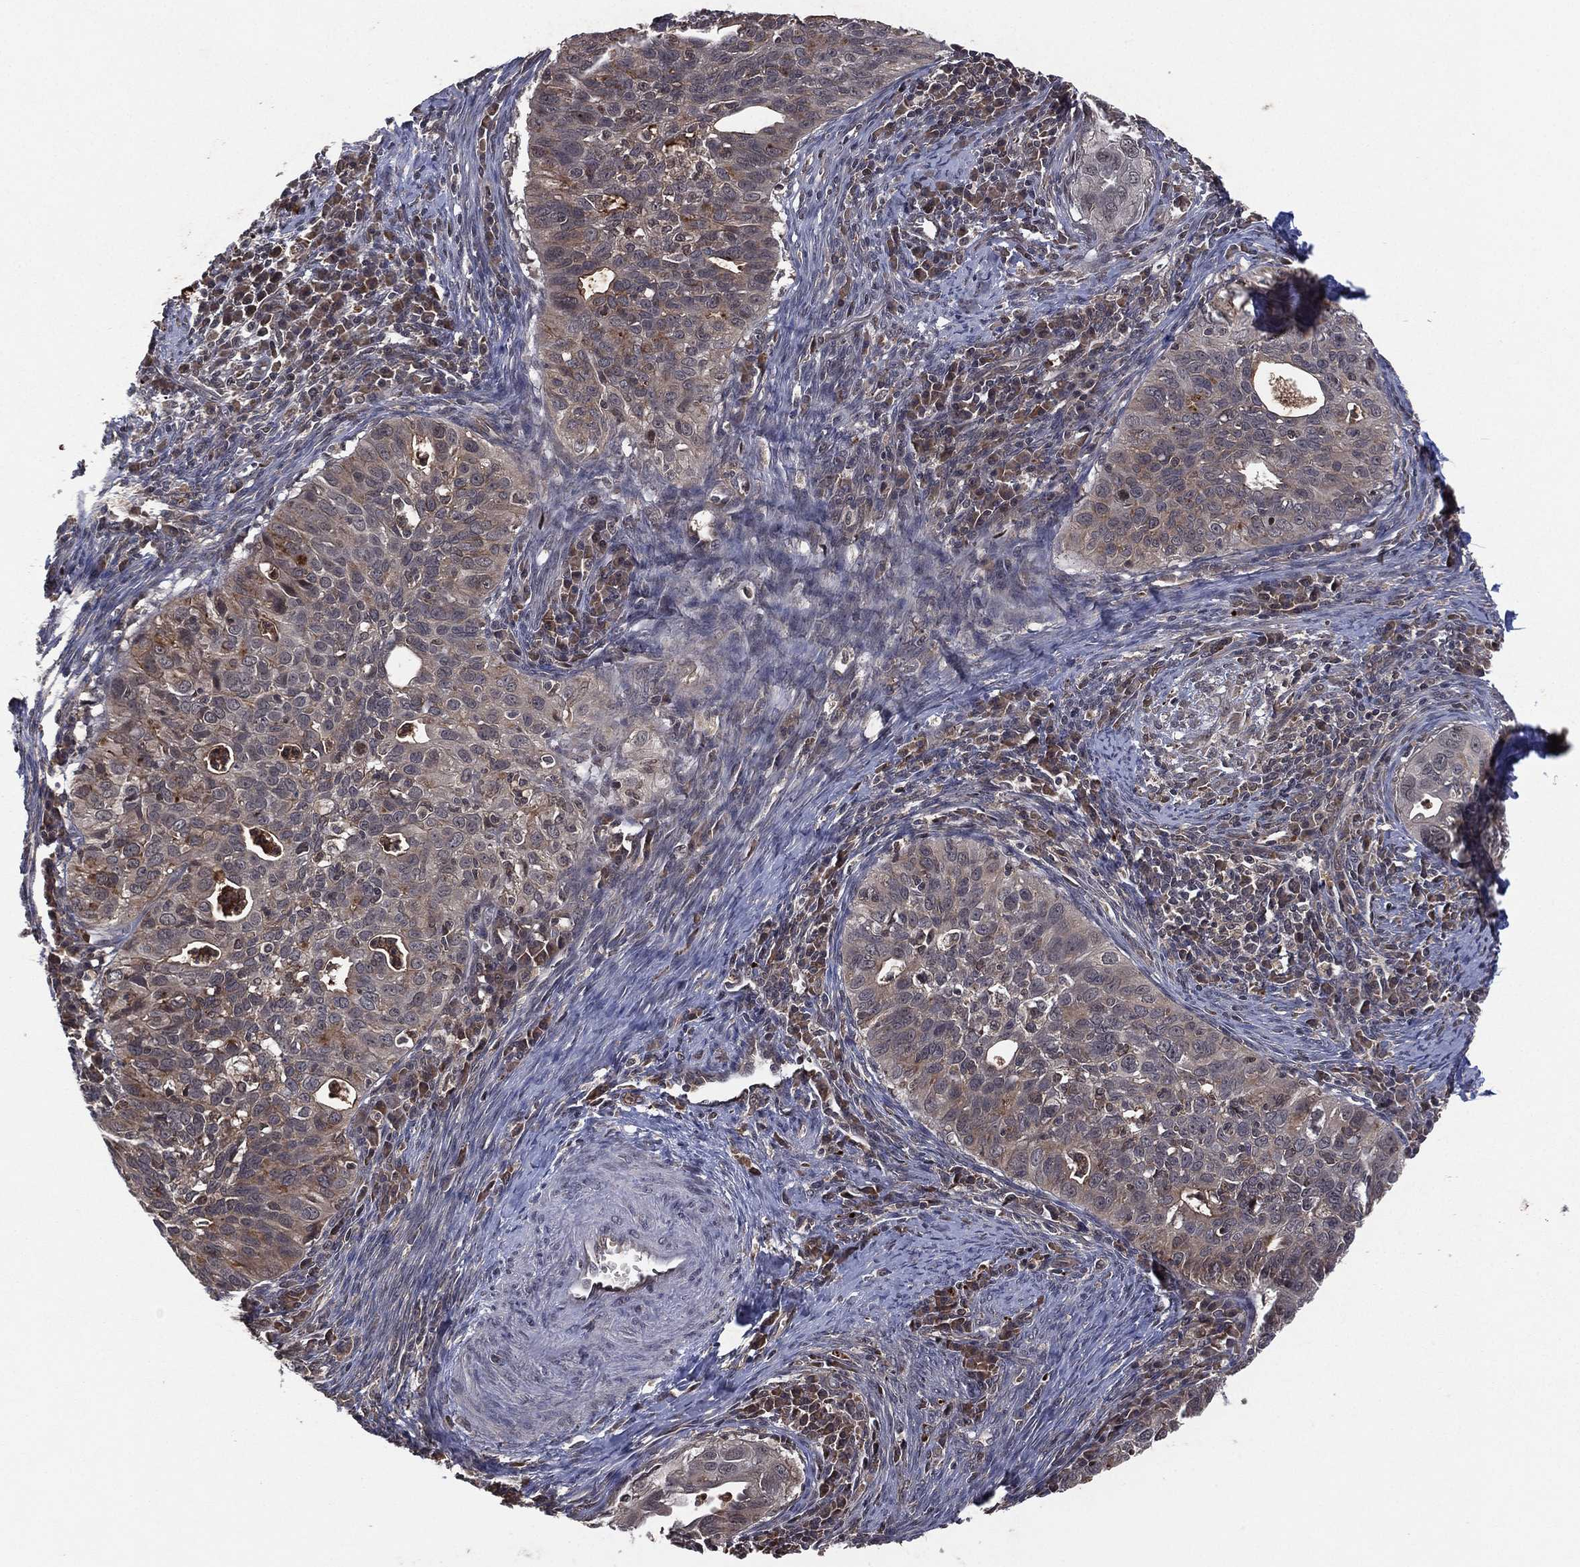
{"staining": {"intensity": "weak", "quantity": "<25%", "location": "cytoplasmic/membranous"}, "tissue": "cervical cancer", "cell_type": "Tumor cells", "image_type": "cancer", "snomed": [{"axis": "morphology", "description": "Squamous cell carcinoma, NOS"}, {"axis": "topography", "description": "Cervix"}], "caption": "The immunohistochemistry (IHC) image has no significant positivity in tumor cells of cervical squamous cell carcinoma tissue.", "gene": "ATG4B", "patient": {"sex": "female", "age": 26}}